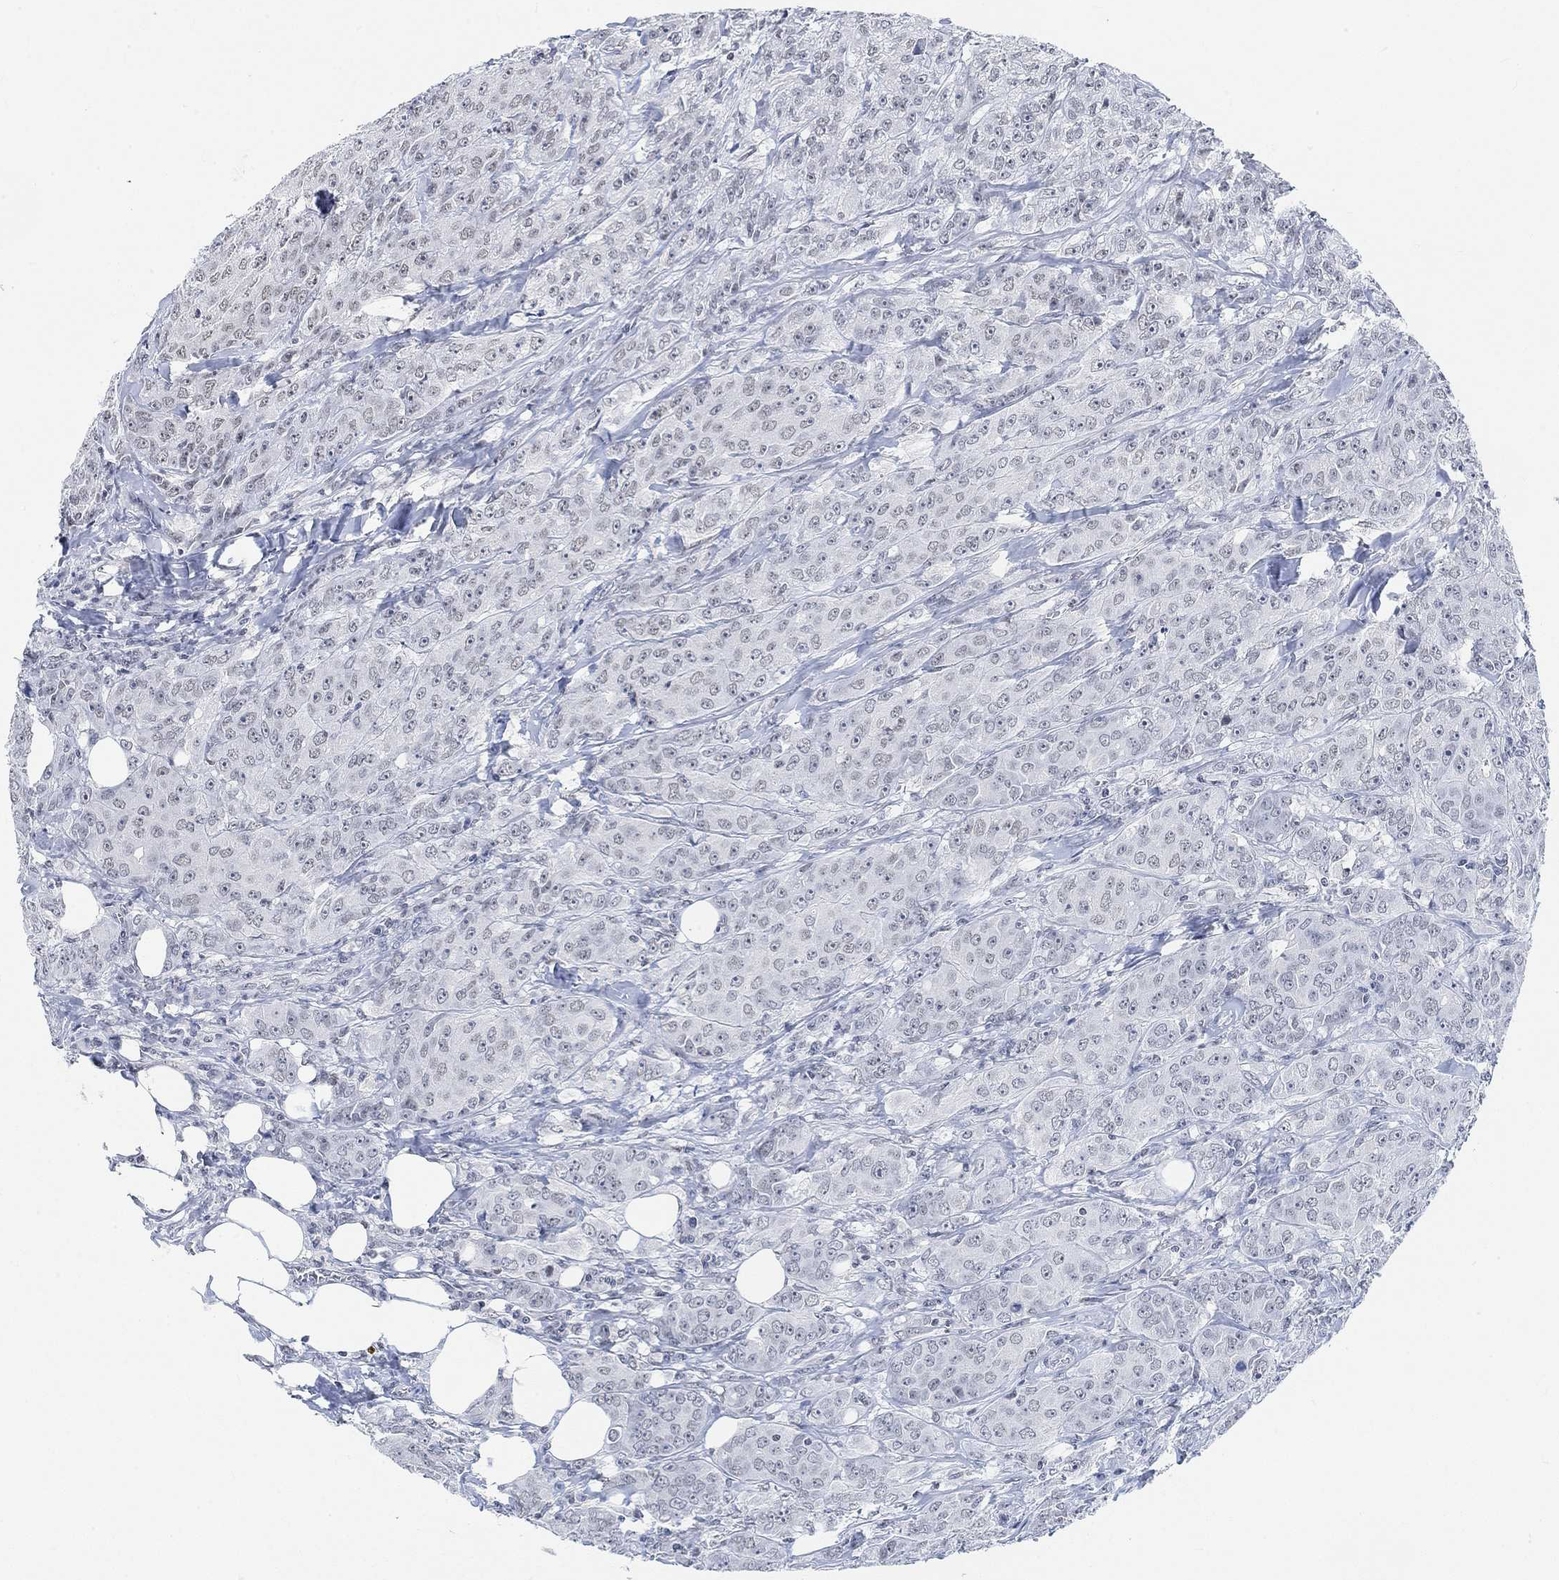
{"staining": {"intensity": "negative", "quantity": "none", "location": "none"}, "tissue": "breast cancer", "cell_type": "Tumor cells", "image_type": "cancer", "snomed": [{"axis": "morphology", "description": "Duct carcinoma"}, {"axis": "topography", "description": "Breast"}], "caption": "IHC of human breast cancer (invasive ductal carcinoma) shows no positivity in tumor cells.", "gene": "PURG", "patient": {"sex": "female", "age": 43}}